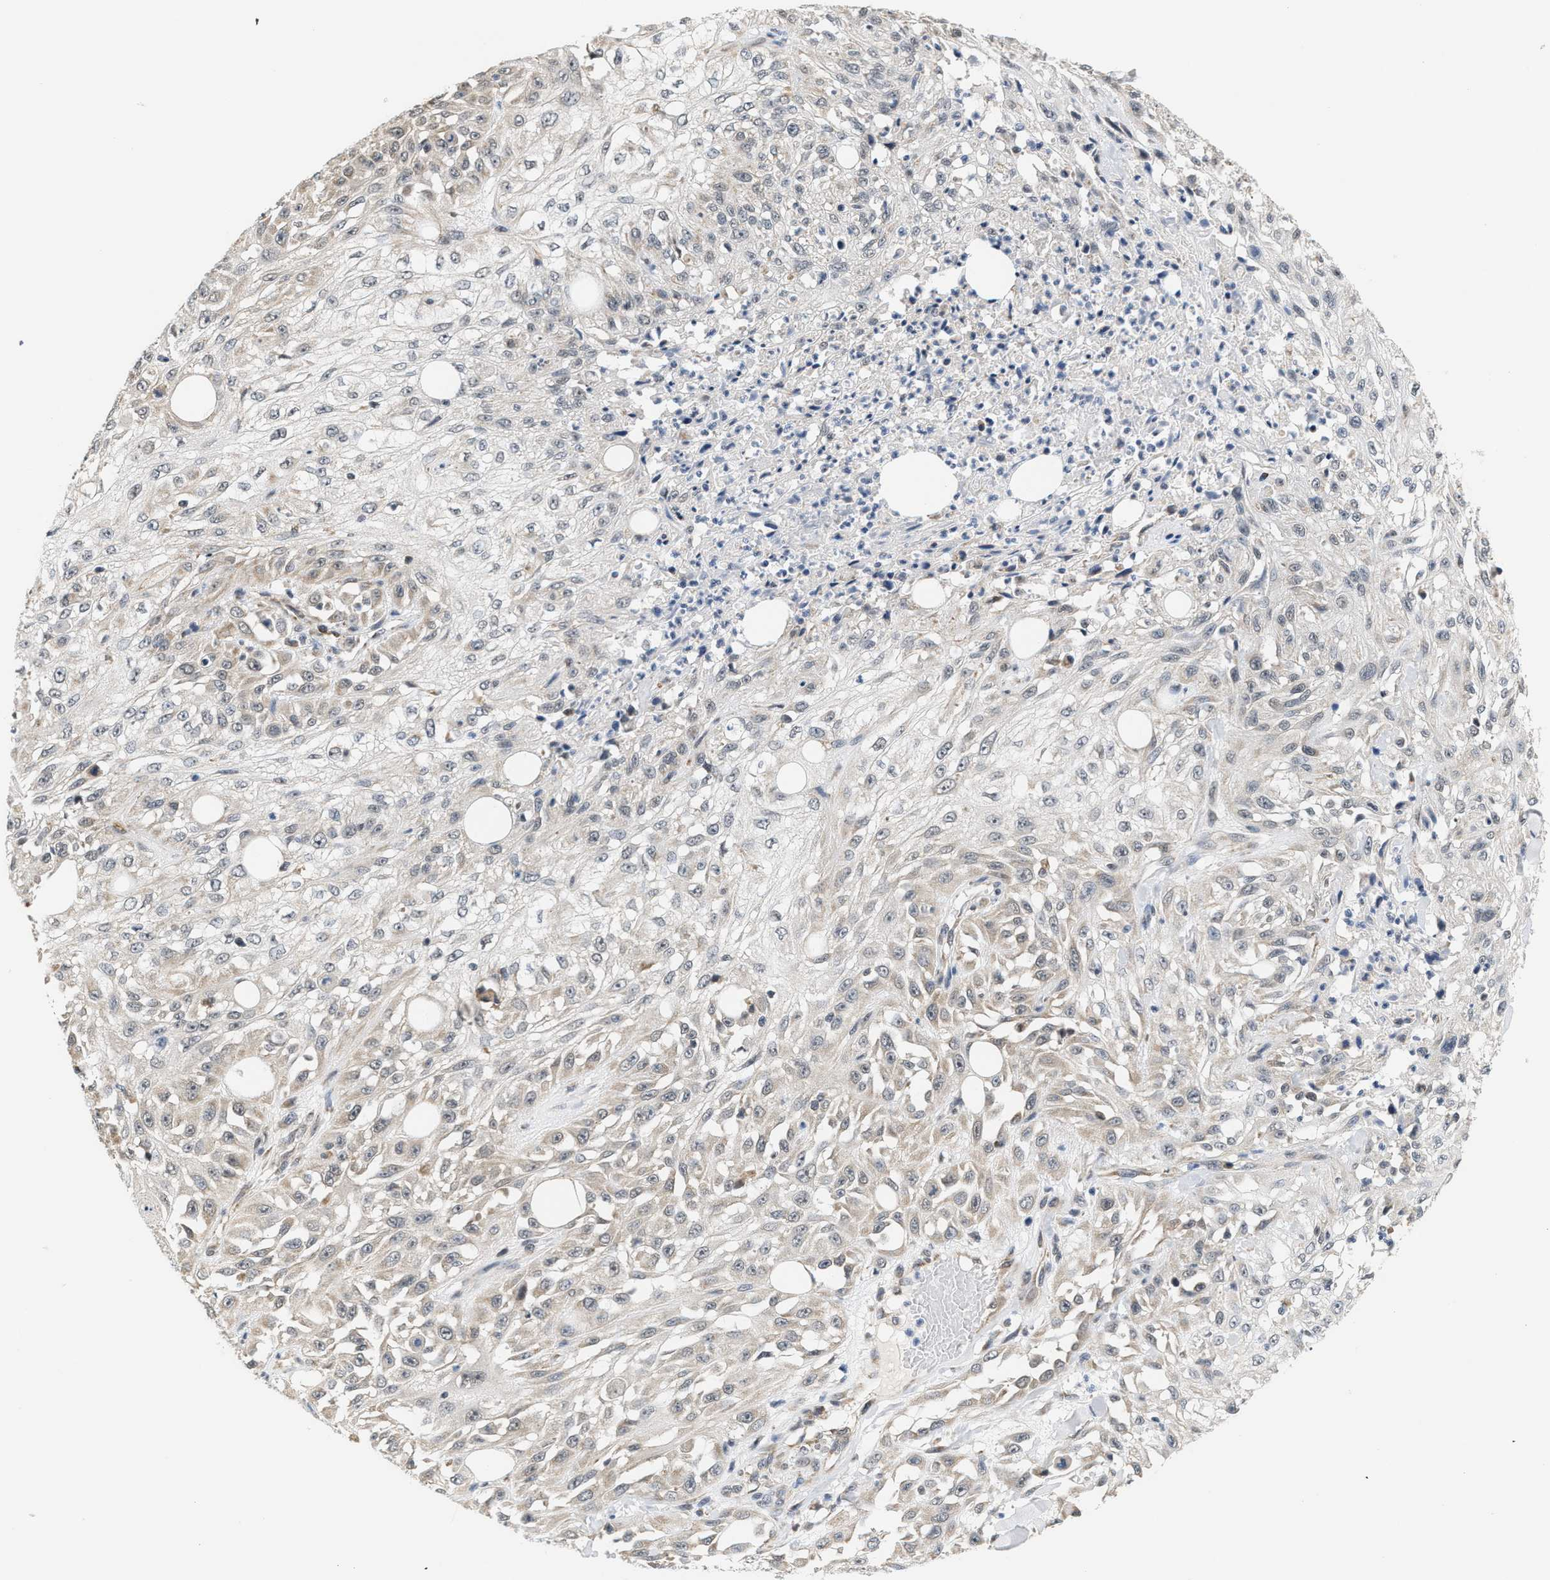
{"staining": {"intensity": "negative", "quantity": "none", "location": "none"}, "tissue": "skin cancer", "cell_type": "Tumor cells", "image_type": "cancer", "snomed": [{"axis": "morphology", "description": "Squamous cell carcinoma, NOS"}, {"axis": "morphology", "description": "Squamous cell carcinoma, metastatic, NOS"}, {"axis": "topography", "description": "Skin"}, {"axis": "topography", "description": "Lymph node"}], "caption": "Skin cancer (squamous cell carcinoma) was stained to show a protein in brown. There is no significant positivity in tumor cells.", "gene": "GIGYF1", "patient": {"sex": "male", "age": 75}}